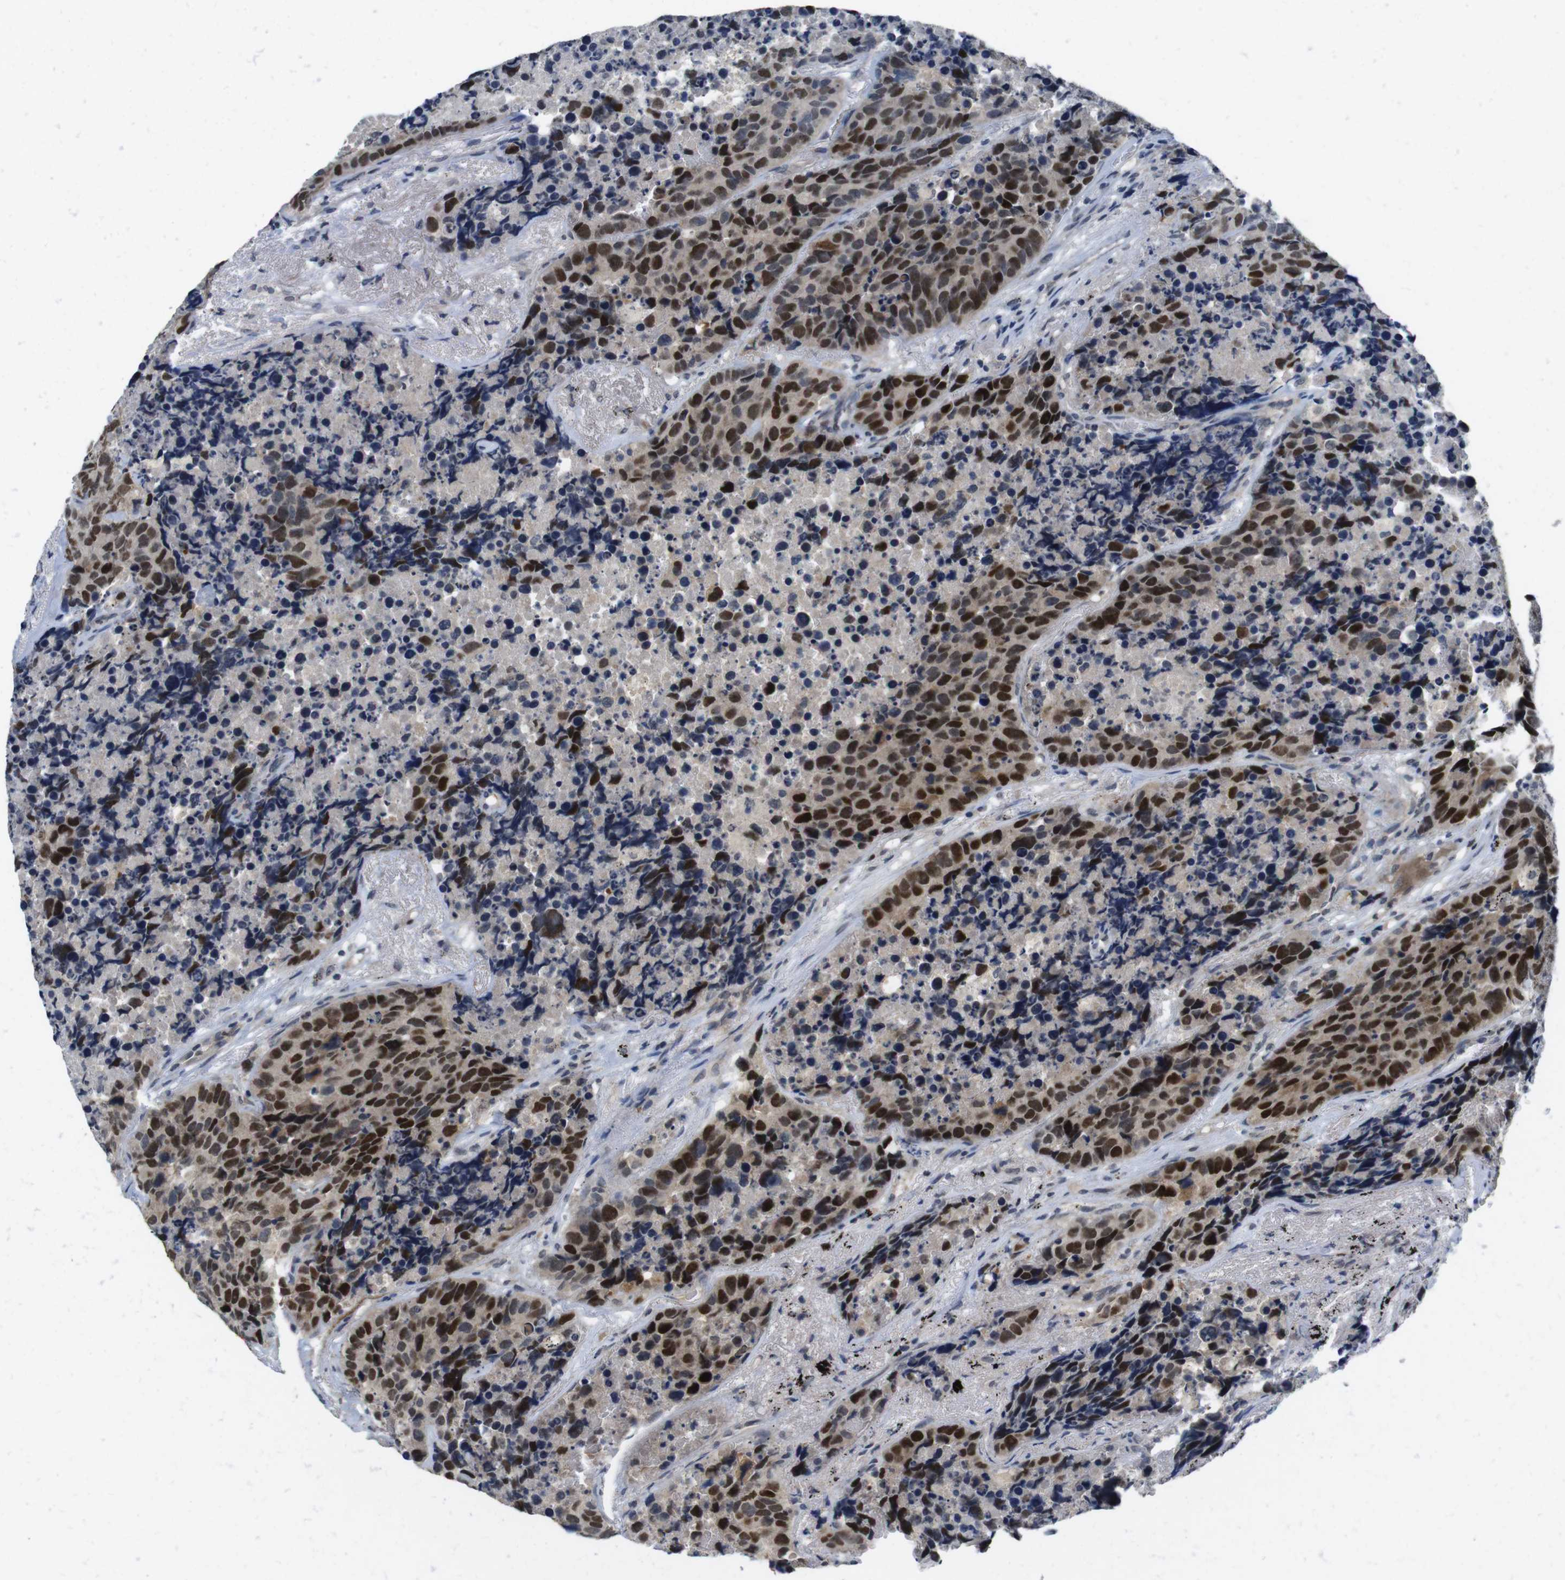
{"staining": {"intensity": "strong", "quantity": ">75%", "location": "nuclear"}, "tissue": "carcinoid", "cell_type": "Tumor cells", "image_type": "cancer", "snomed": [{"axis": "morphology", "description": "Carcinoid, malignant, NOS"}, {"axis": "topography", "description": "Lung"}], "caption": "Carcinoid (malignant) stained with DAB immunohistochemistry exhibits high levels of strong nuclear expression in about >75% of tumor cells.", "gene": "SKP2", "patient": {"sex": "male", "age": 60}}